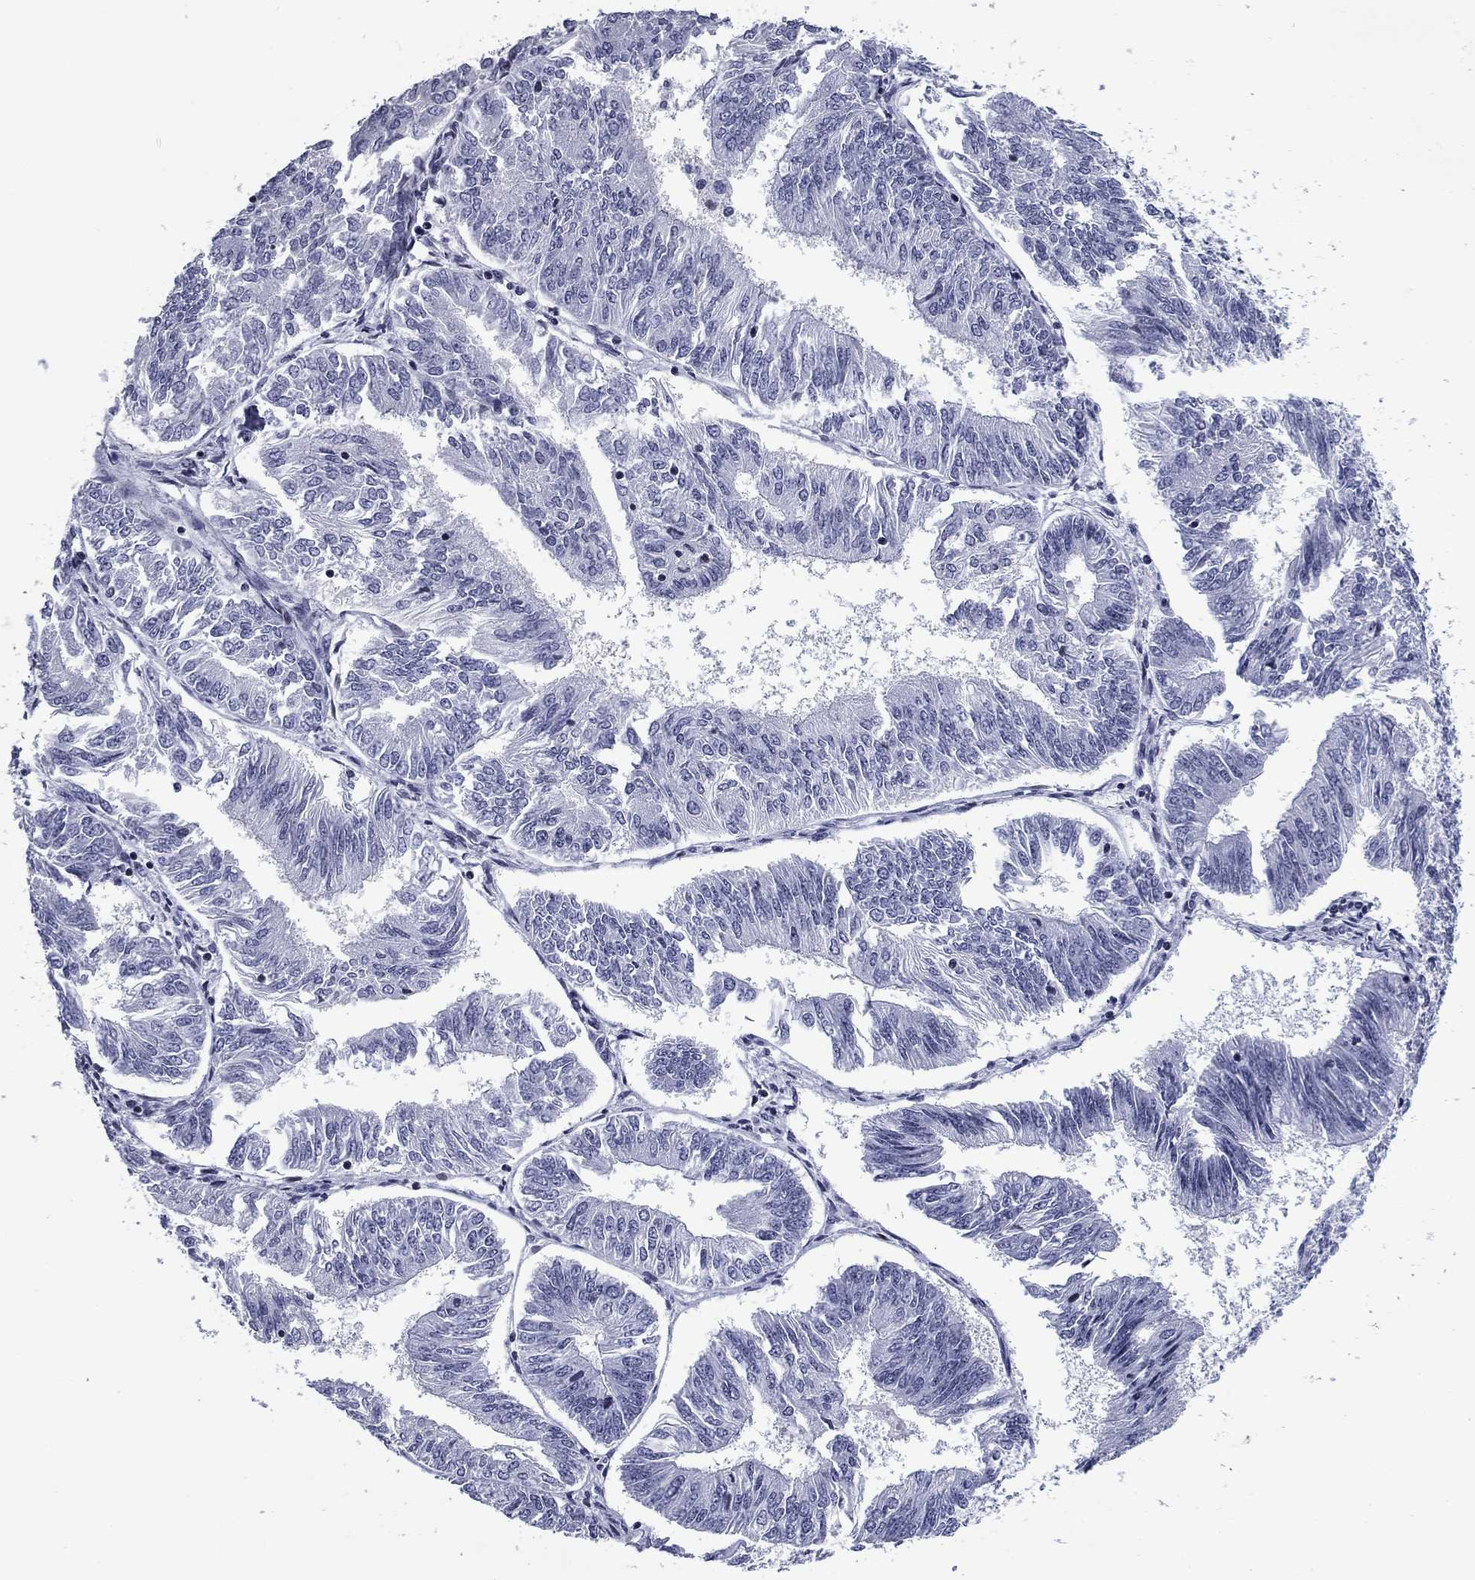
{"staining": {"intensity": "negative", "quantity": "none", "location": "none"}, "tissue": "endometrial cancer", "cell_type": "Tumor cells", "image_type": "cancer", "snomed": [{"axis": "morphology", "description": "Adenocarcinoma, NOS"}, {"axis": "topography", "description": "Endometrium"}], "caption": "An immunohistochemistry micrograph of endometrial cancer (adenocarcinoma) is shown. There is no staining in tumor cells of endometrial cancer (adenocarcinoma).", "gene": "CCDC144A", "patient": {"sex": "female", "age": 58}}